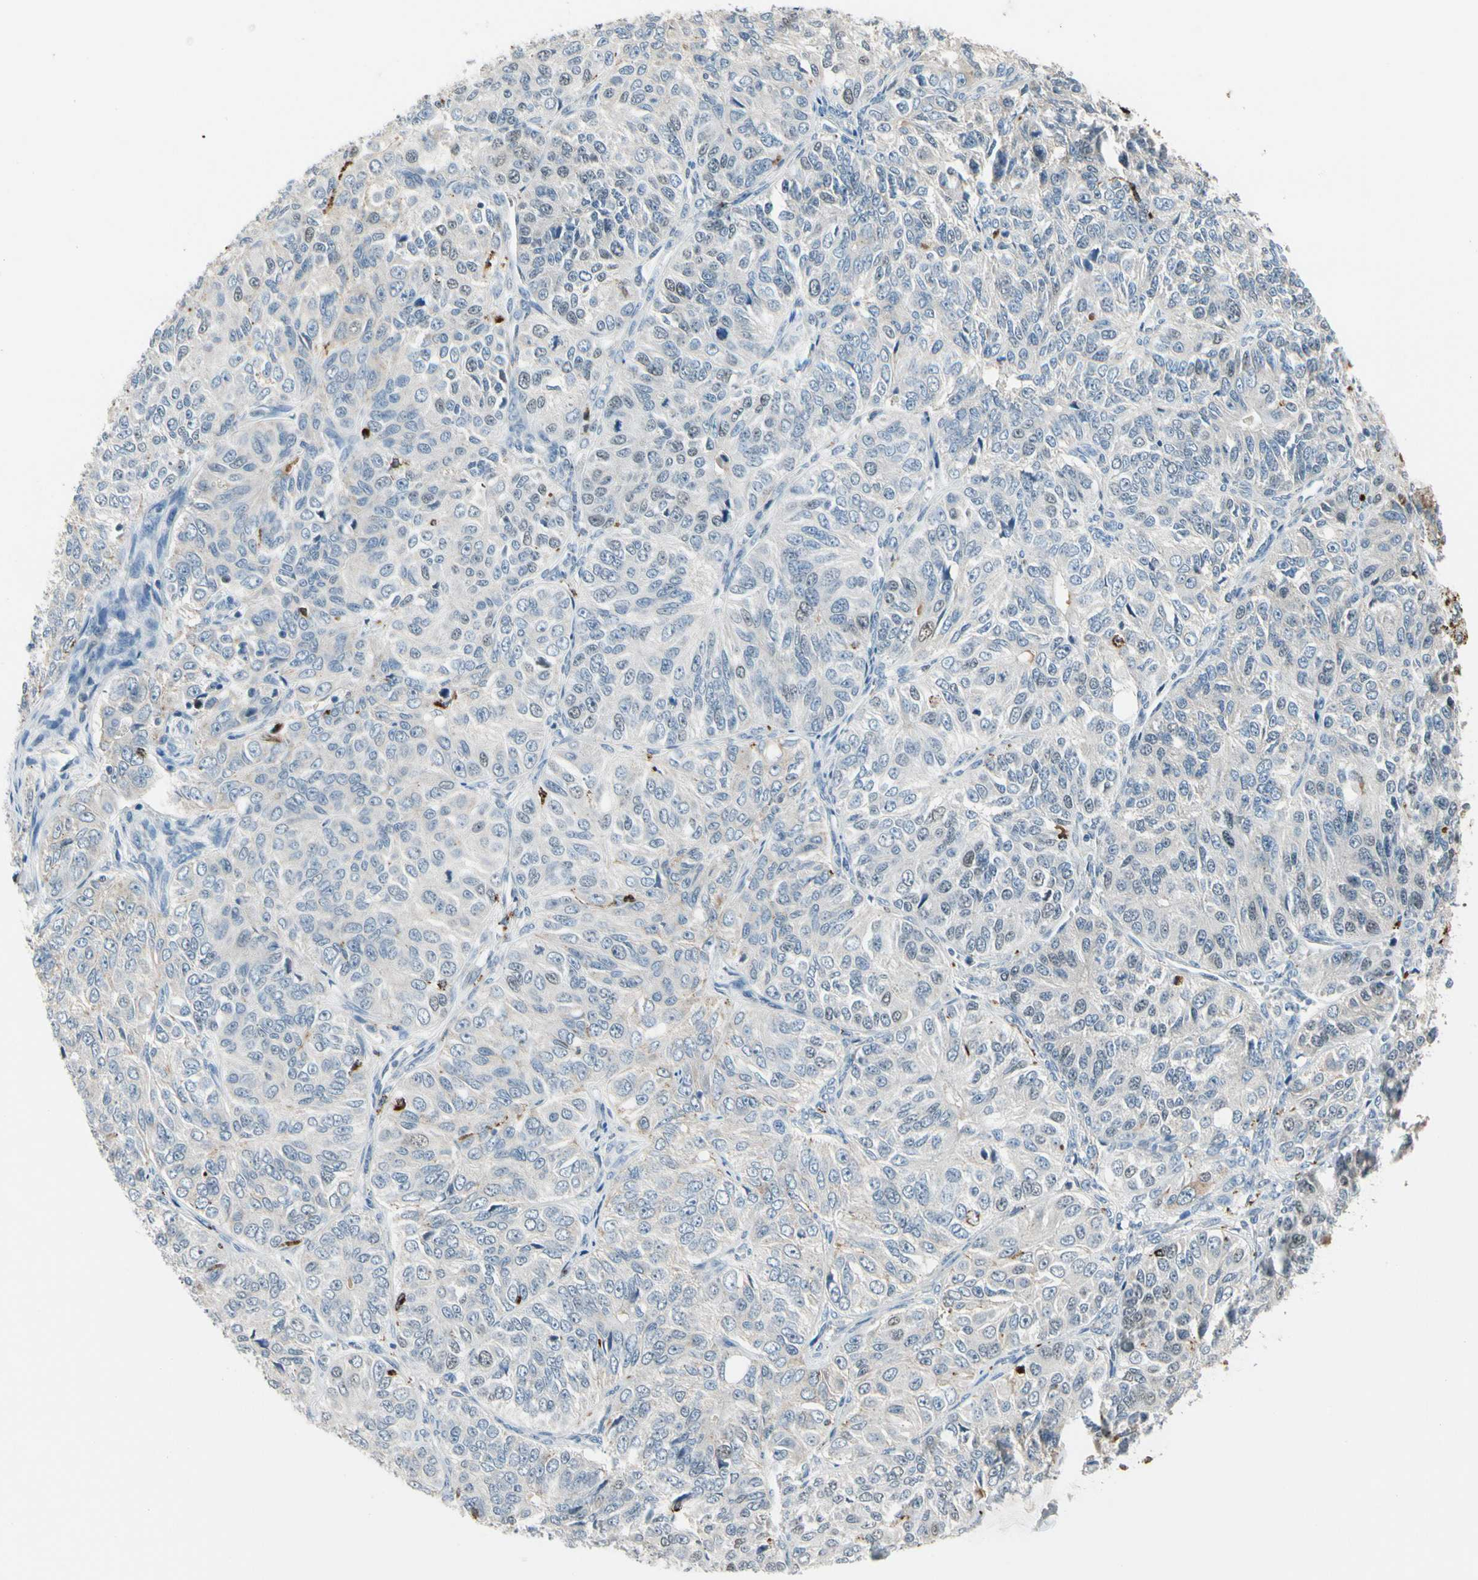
{"staining": {"intensity": "negative", "quantity": "none", "location": "none"}, "tissue": "ovarian cancer", "cell_type": "Tumor cells", "image_type": "cancer", "snomed": [{"axis": "morphology", "description": "Carcinoma, endometroid"}, {"axis": "topography", "description": "Ovary"}], "caption": "Protein analysis of ovarian endometroid carcinoma reveals no significant positivity in tumor cells.", "gene": "ZKSCAN4", "patient": {"sex": "female", "age": 51}}